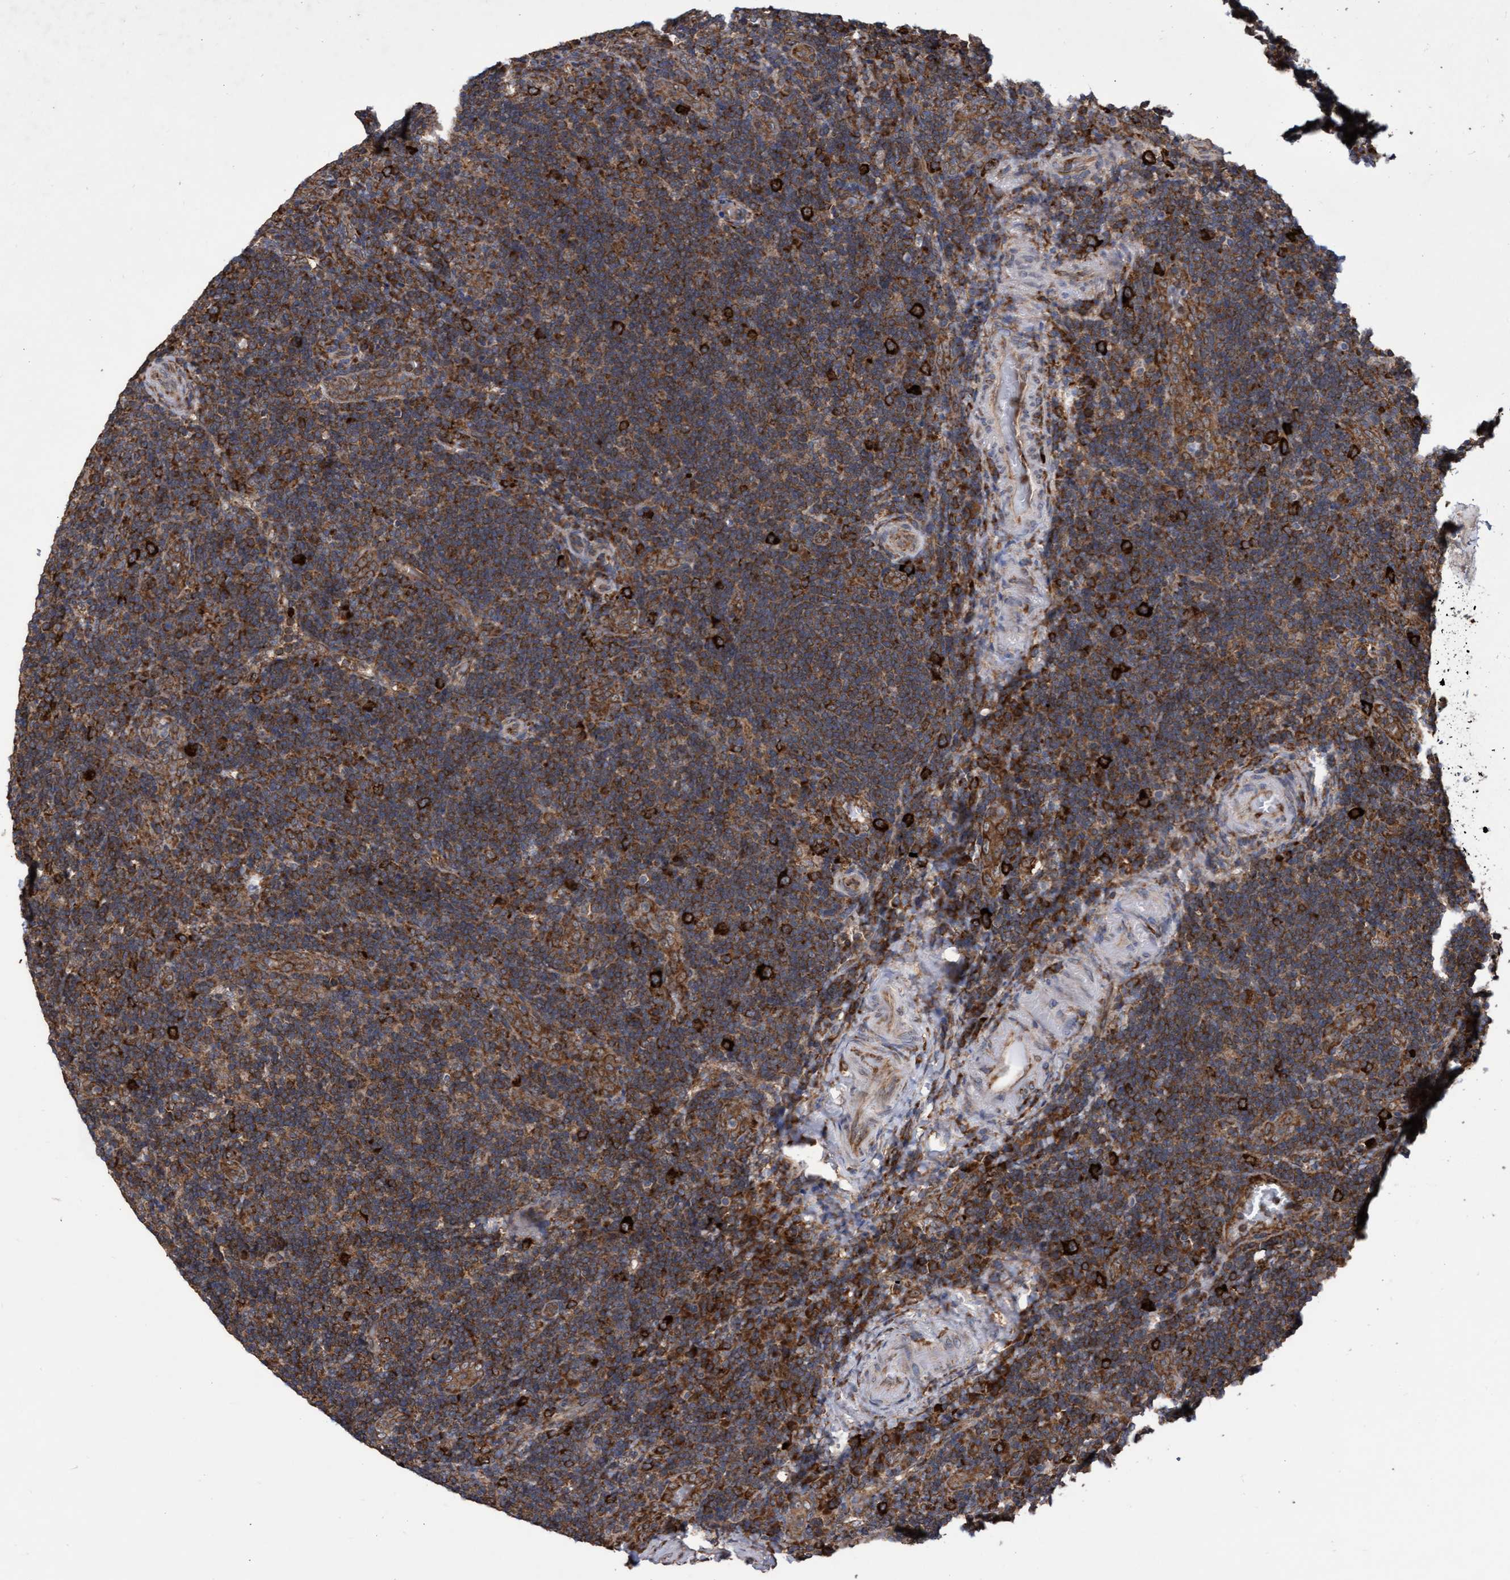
{"staining": {"intensity": "moderate", "quantity": ">75%", "location": "cytoplasmic/membranous"}, "tissue": "lymphoma", "cell_type": "Tumor cells", "image_type": "cancer", "snomed": [{"axis": "morphology", "description": "Malignant lymphoma, non-Hodgkin's type, High grade"}, {"axis": "topography", "description": "Tonsil"}], "caption": "Moderate cytoplasmic/membranous expression for a protein is present in approximately >75% of tumor cells of high-grade malignant lymphoma, non-Hodgkin's type using immunohistochemistry (IHC).", "gene": "ABCF2", "patient": {"sex": "female", "age": 36}}